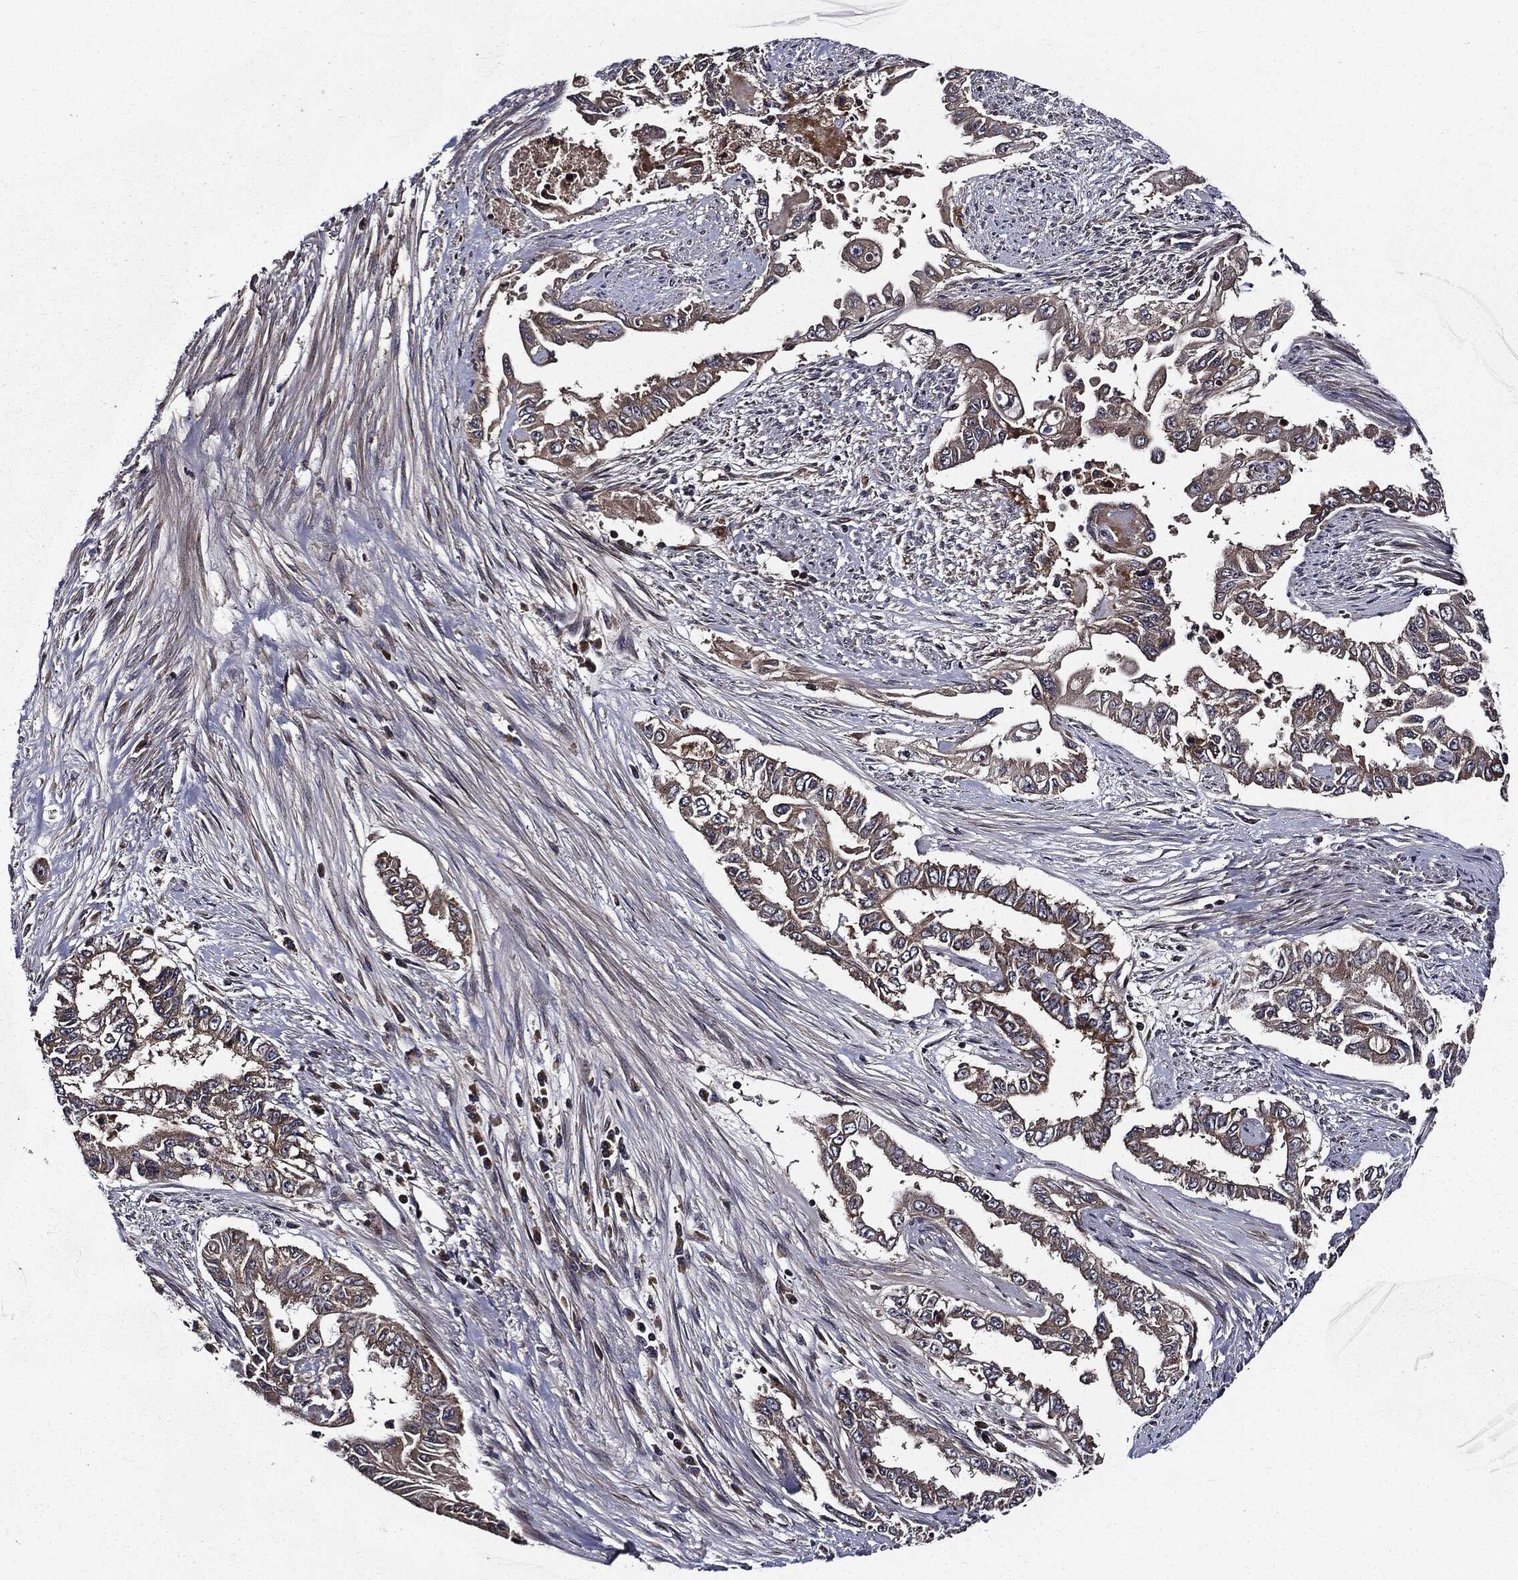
{"staining": {"intensity": "weak", "quantity": ">75%", "location": "cytoplasmic/membranous"}, "tissue": "endometrial cancer", "cell_type": "Tumor cells", "image_type": "cancer", "snomed": [{"axis": "morphology", "description": "Adenocarcinoma, NOS"}, {"axis": "topography", "description": "Uterus"}], "caption": "Immunohistochemistry (IHC) (DAB) staining of human endometrial cancer exhibits weak cytoplasmic/membranous protein expression in about >75% of tumor cells. (IHC, brightfield microscopy, high magnification).", "gene": "HTT", "patient": {"sex": "female", "age": 59}}